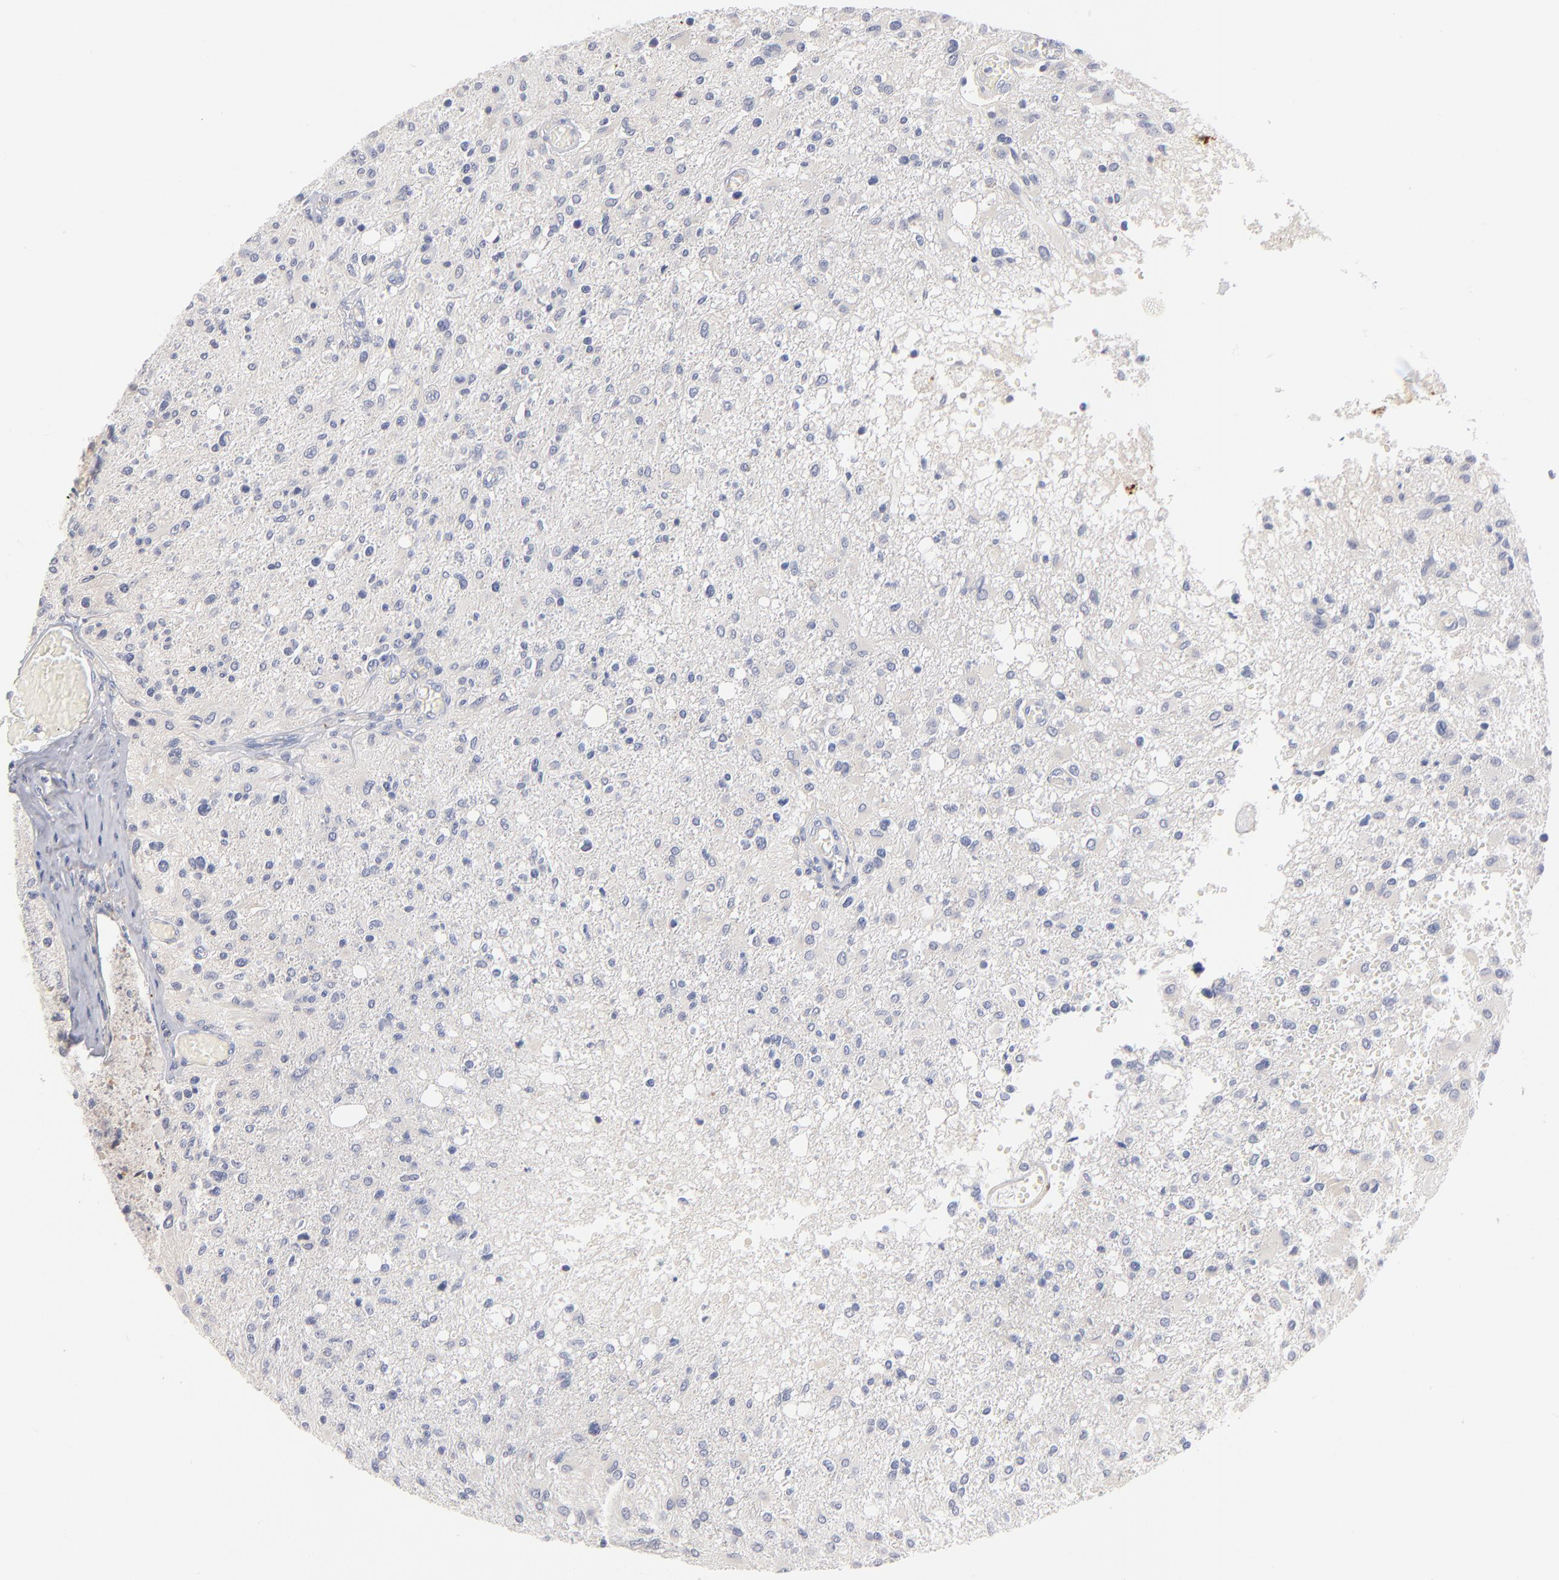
{"staining": {"intensity": "negative", "quantity": "none", "location": "none"}, "tissue": "glioma", "cell_type": "Tumor cells", "image_type": "cancer", "snomed": [{"axis": "morphology", "description": "Glioma, malignant, High grade"}, {"axis": "topography", "description": "Cerebral cortex"}], "caption": "An IHC histopathology image of glioma is shown. There is no staining in tumor cells of glioma.", "gene": "F12", "patient": {"sex": "male", "age": 76}}